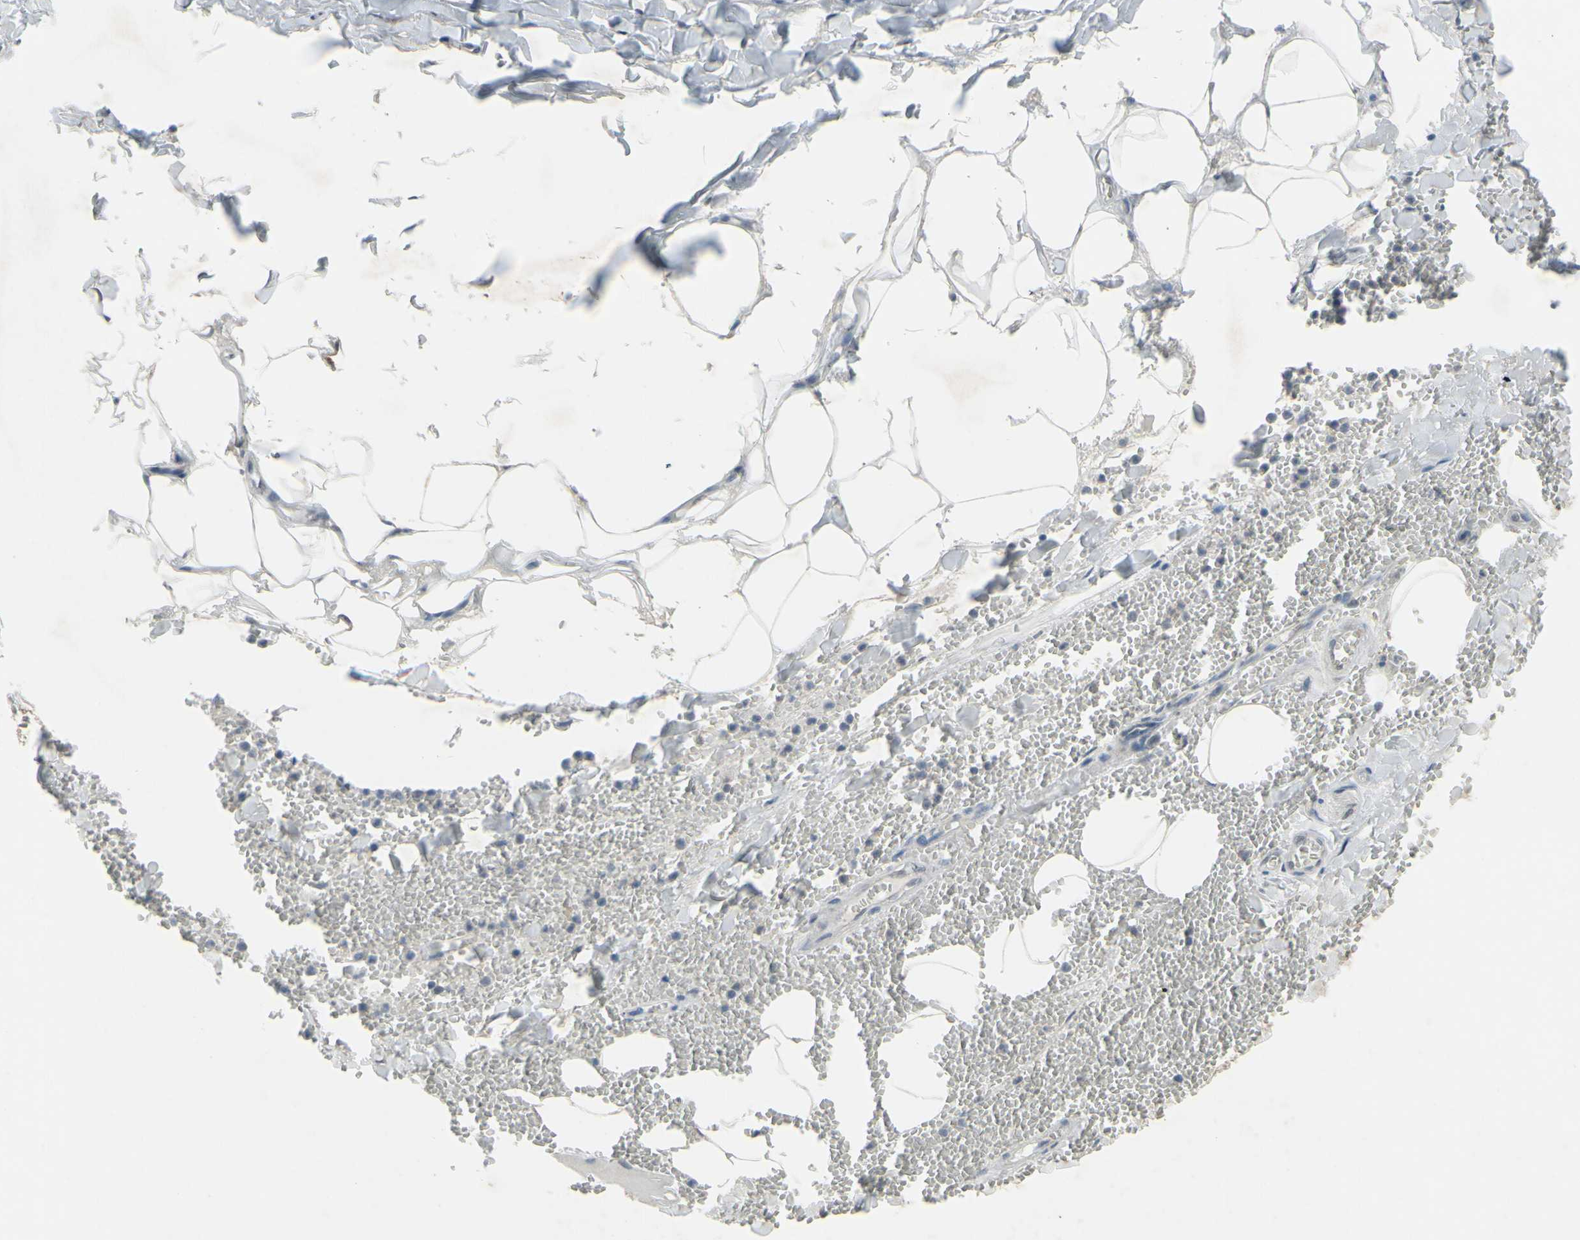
{"staining": {"intensity": "negative", "quantity": "none", "location": "none"}, "tissue": "adipose tissue", "cell_type": "Adipocytes", "image_type": "normal", "snomed": [{"axis": "morphology", "description": "Normal tissue, NOS"}, {"axis": "topography", "description": "Adipose tissue"}, {"axis": "topography", "description": "Peripheral nerve tissue"}], "caption": "Immunohistochemical staining of unremarkable adipose tissue demonstrates no significant expression in adipocytes. (DAB immunohistochemistry (IHC) with hematoxylin counter stain).", "gene": "CDCP1", "patient": {"sex": "male", "age": 52}}